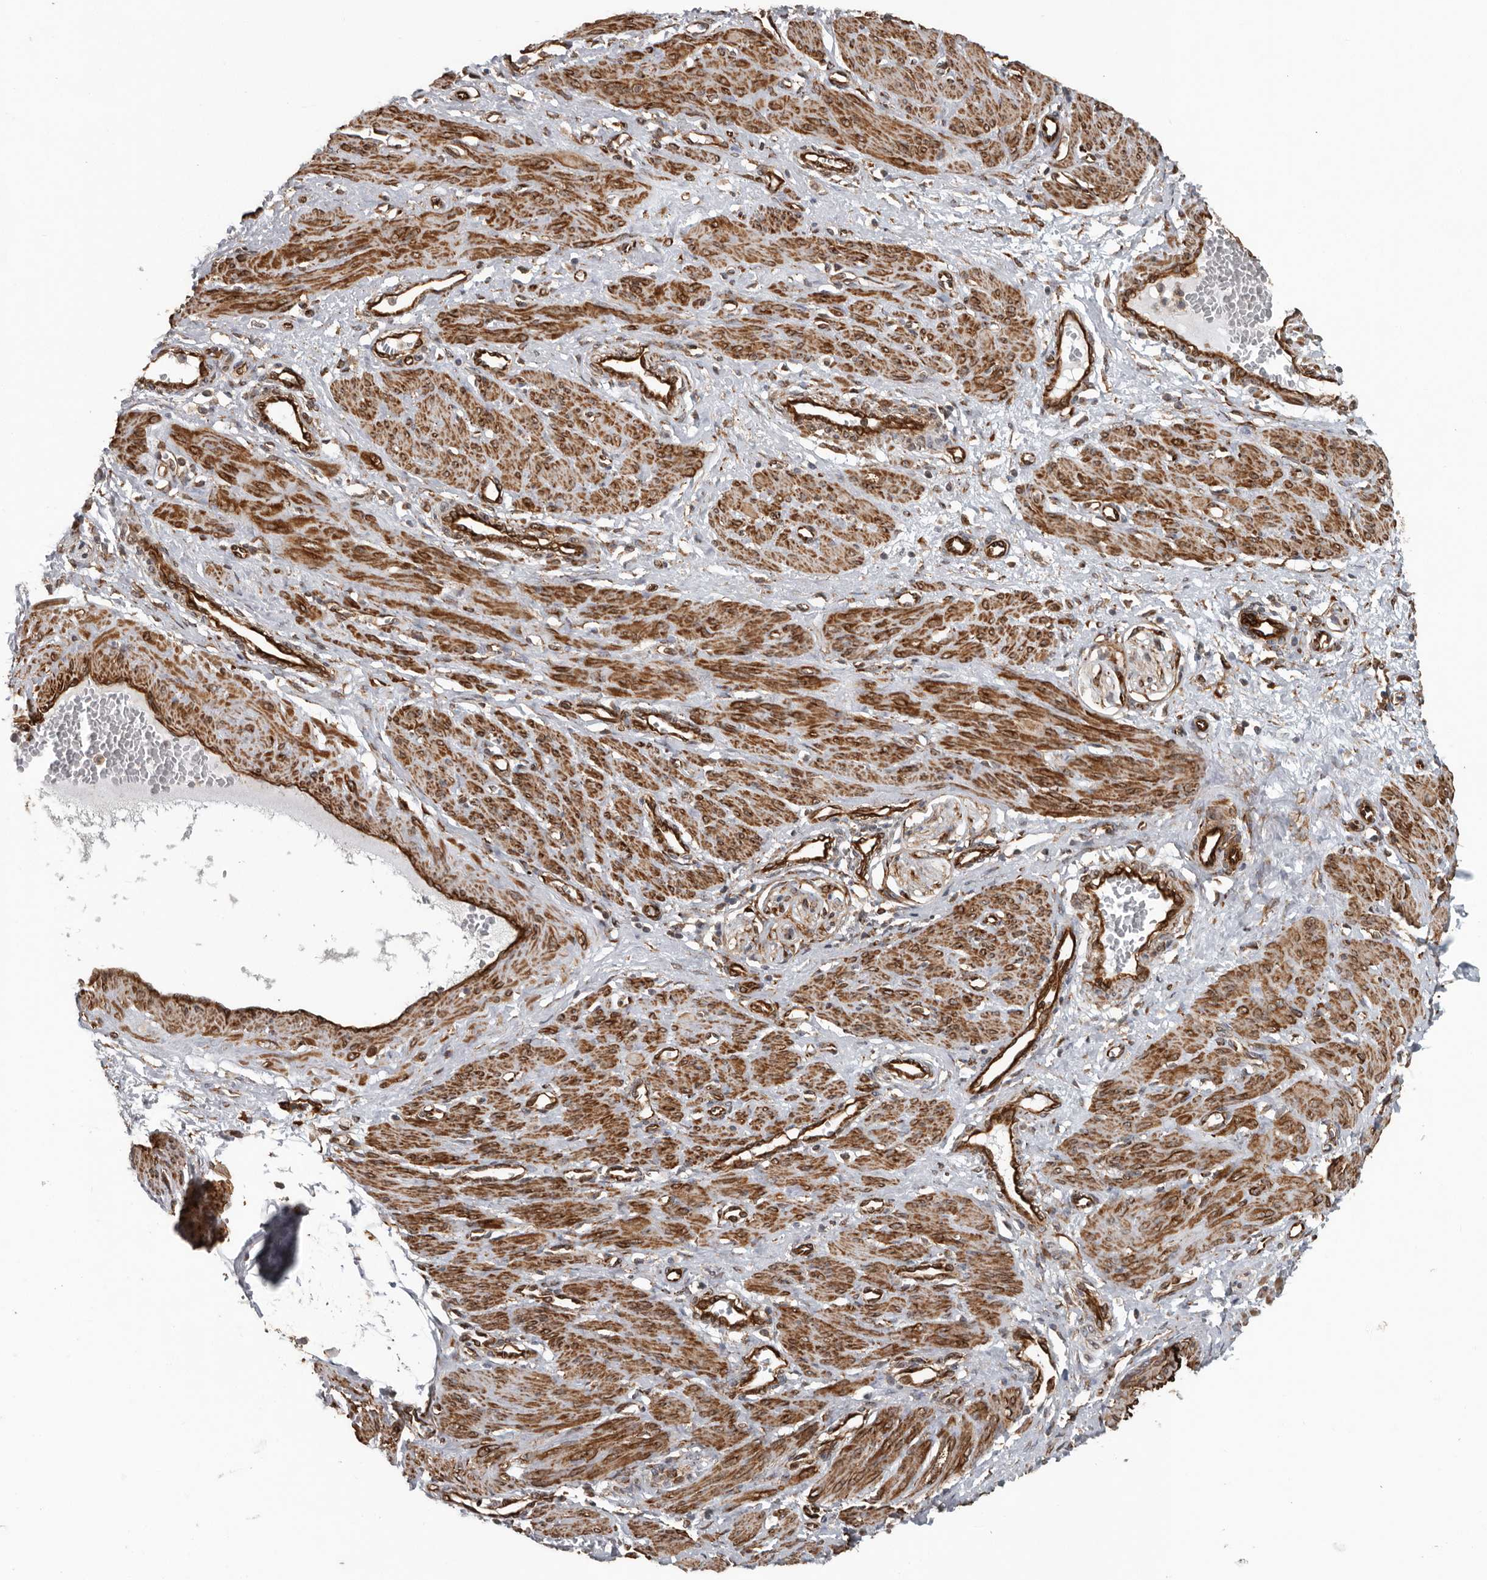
{"staining": {"intensity": "strong", "quantity": ">75%", "location": "cytoplasmic/membranous"}, "tissue": "smooth muscle", "cell_type": "Smooth muscle cells", "image_type": "normal", "snomed": [{"axis": "morphology", "description": "Normal tissue, NOS"}, {"axis": "topography", "description": "Endometrium"}], "caption": "Protein staining by IHC reveals strong cytoplasmic/membranous staining in approximately >75% of smooth muscle cells in benign smooth muscle.", "gene": "CEP350", "patient": {"sex": "female", "age": 33}}